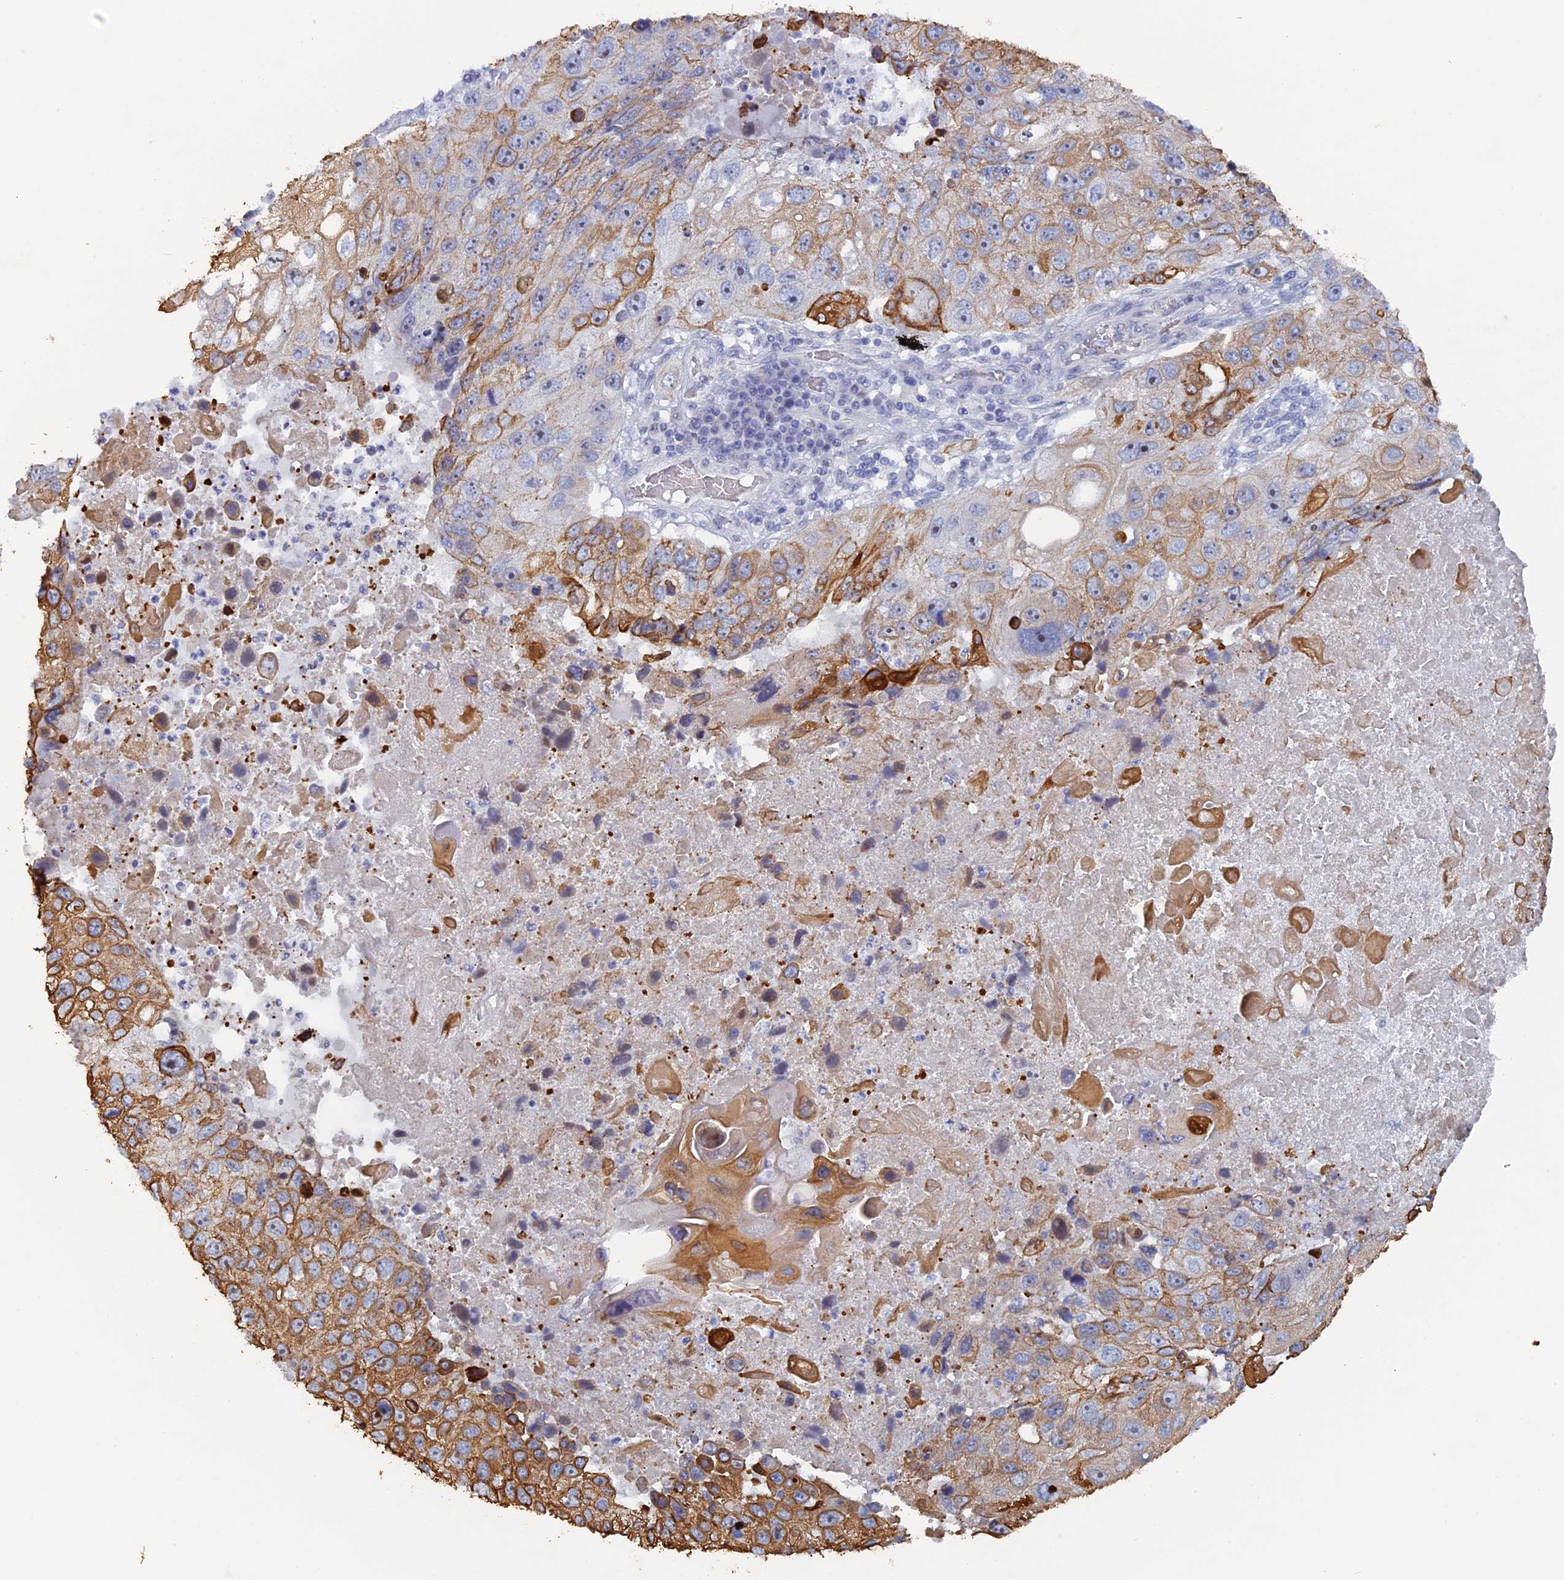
{"staining": {"intensity": "moderate", "quantity": "25%-75%", "location": "cytoplasmic/membranous"}, "tissue": "lung cancer", "cell_type": "Tumor cells", "image_type": "cancer", "snomed": [{"axis": "morphology", "description": "Squamous cell carcinoma, NOS"}, {"axis": "topography", "description": "Lung"}], "caption": "A high-resolution image shows IHC staining of lung cancer (squamous cell carcinoma), which displays moderate cytoplasmic/membranous positivity in about 25%-75% of tumor cells. The staining was performed using DAB to visualize the protein expression in brown, while the nuclei were stained in blue with hematoxylin (Magnification: 20x).", "gene": "SRFBP1", "patient": {"sex": "male", "age": 61}}